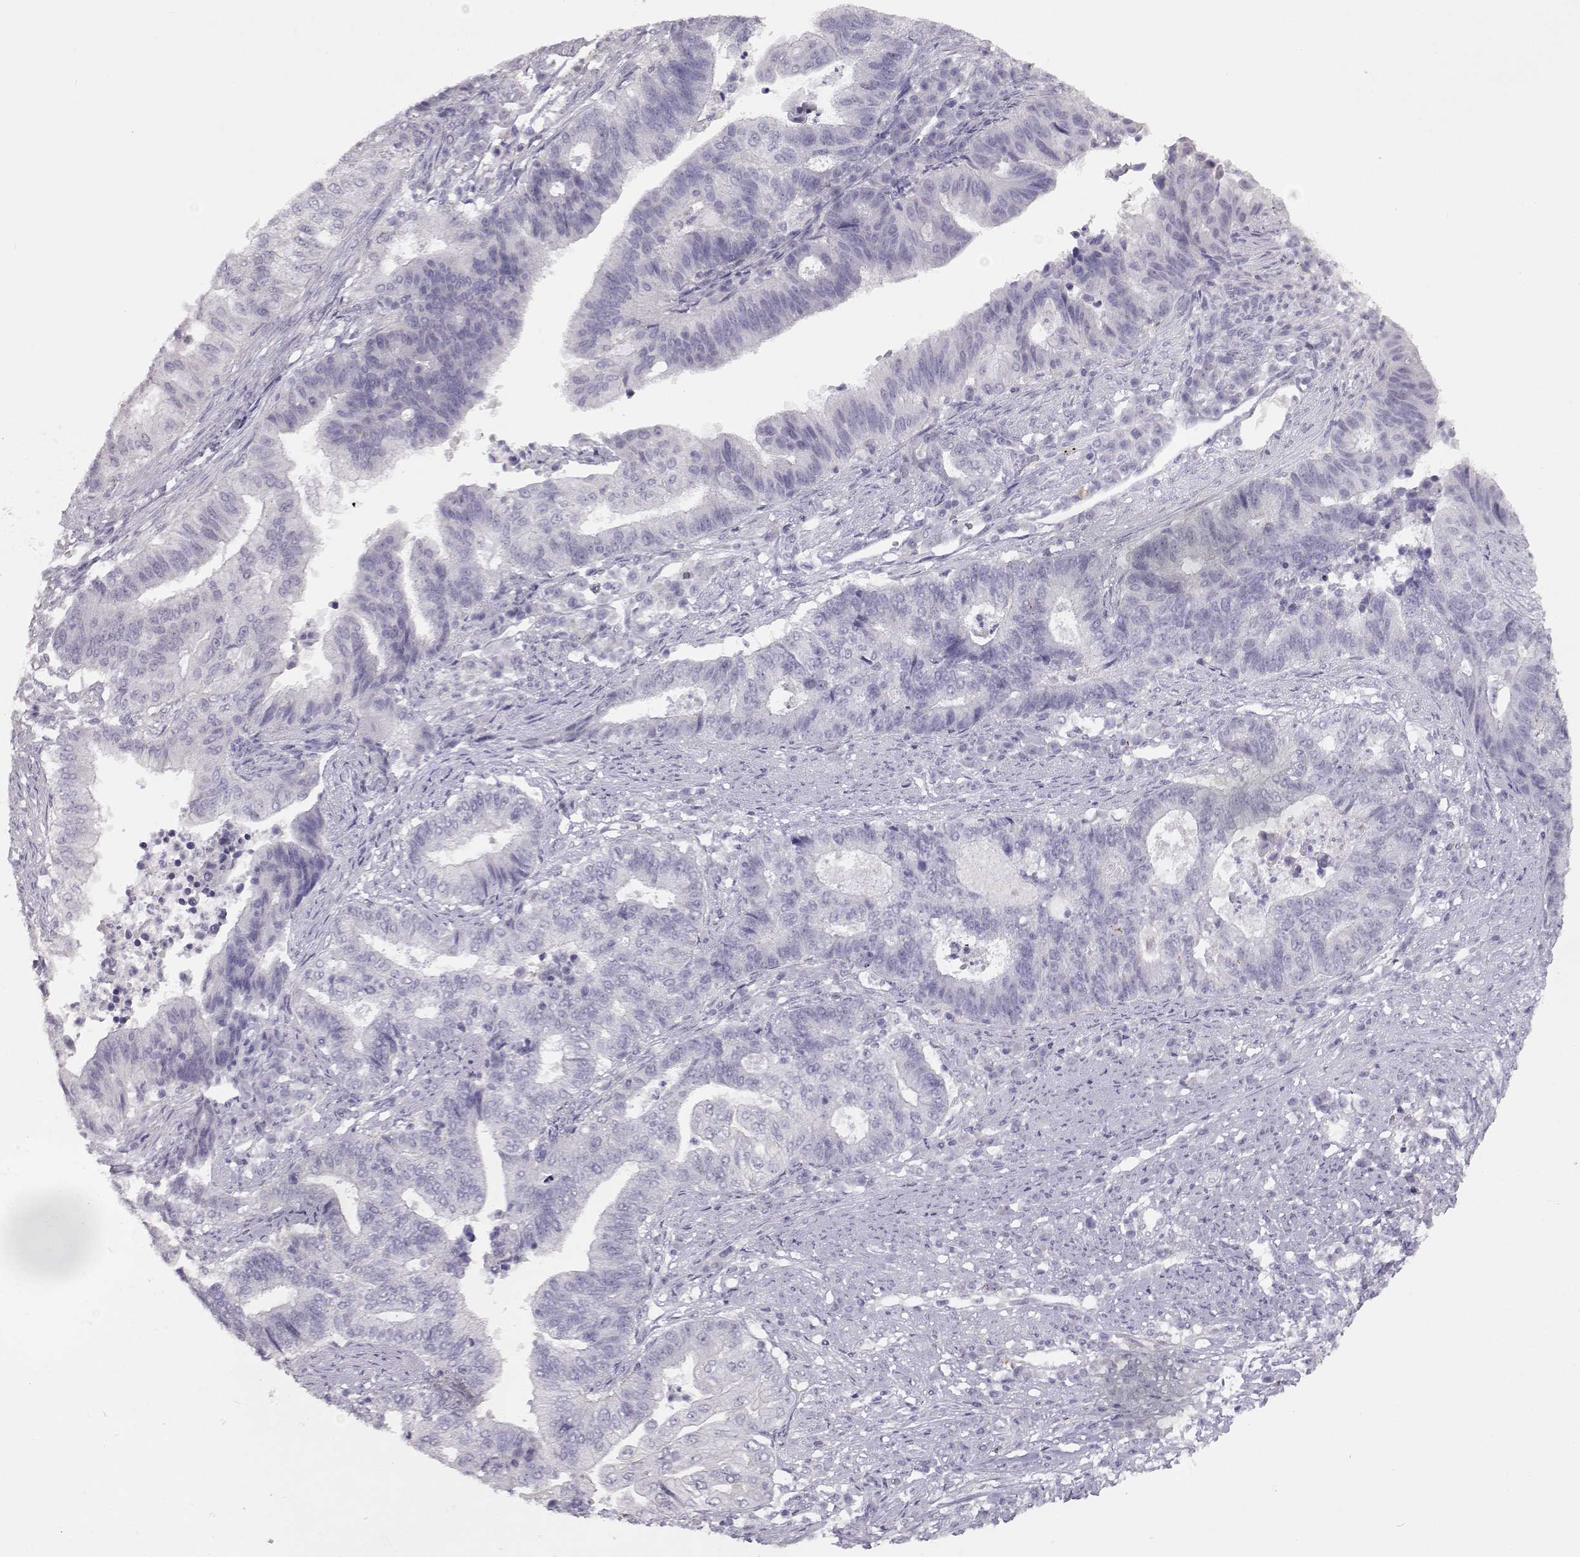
{"staining": {"intensity": "negative", "quantity": "none", "location": "none"}, "tissue": "endometrial cancer", "cell_type": "Tumor cells", "image_type": "cancer", "snomed": [{"axis": "morphology", "description": "Adenocarcinoma, NOS"}, {"axis": "topography", "description": "Uterus"}, {"axis": "topography", "description": "Endometrium"}], "caption": "Tumor cells are negative for brown protein staining in endometrial adenocarcinoma.", "gene": "NUTM1", "patient": {"sex": "female", "age": 54}}